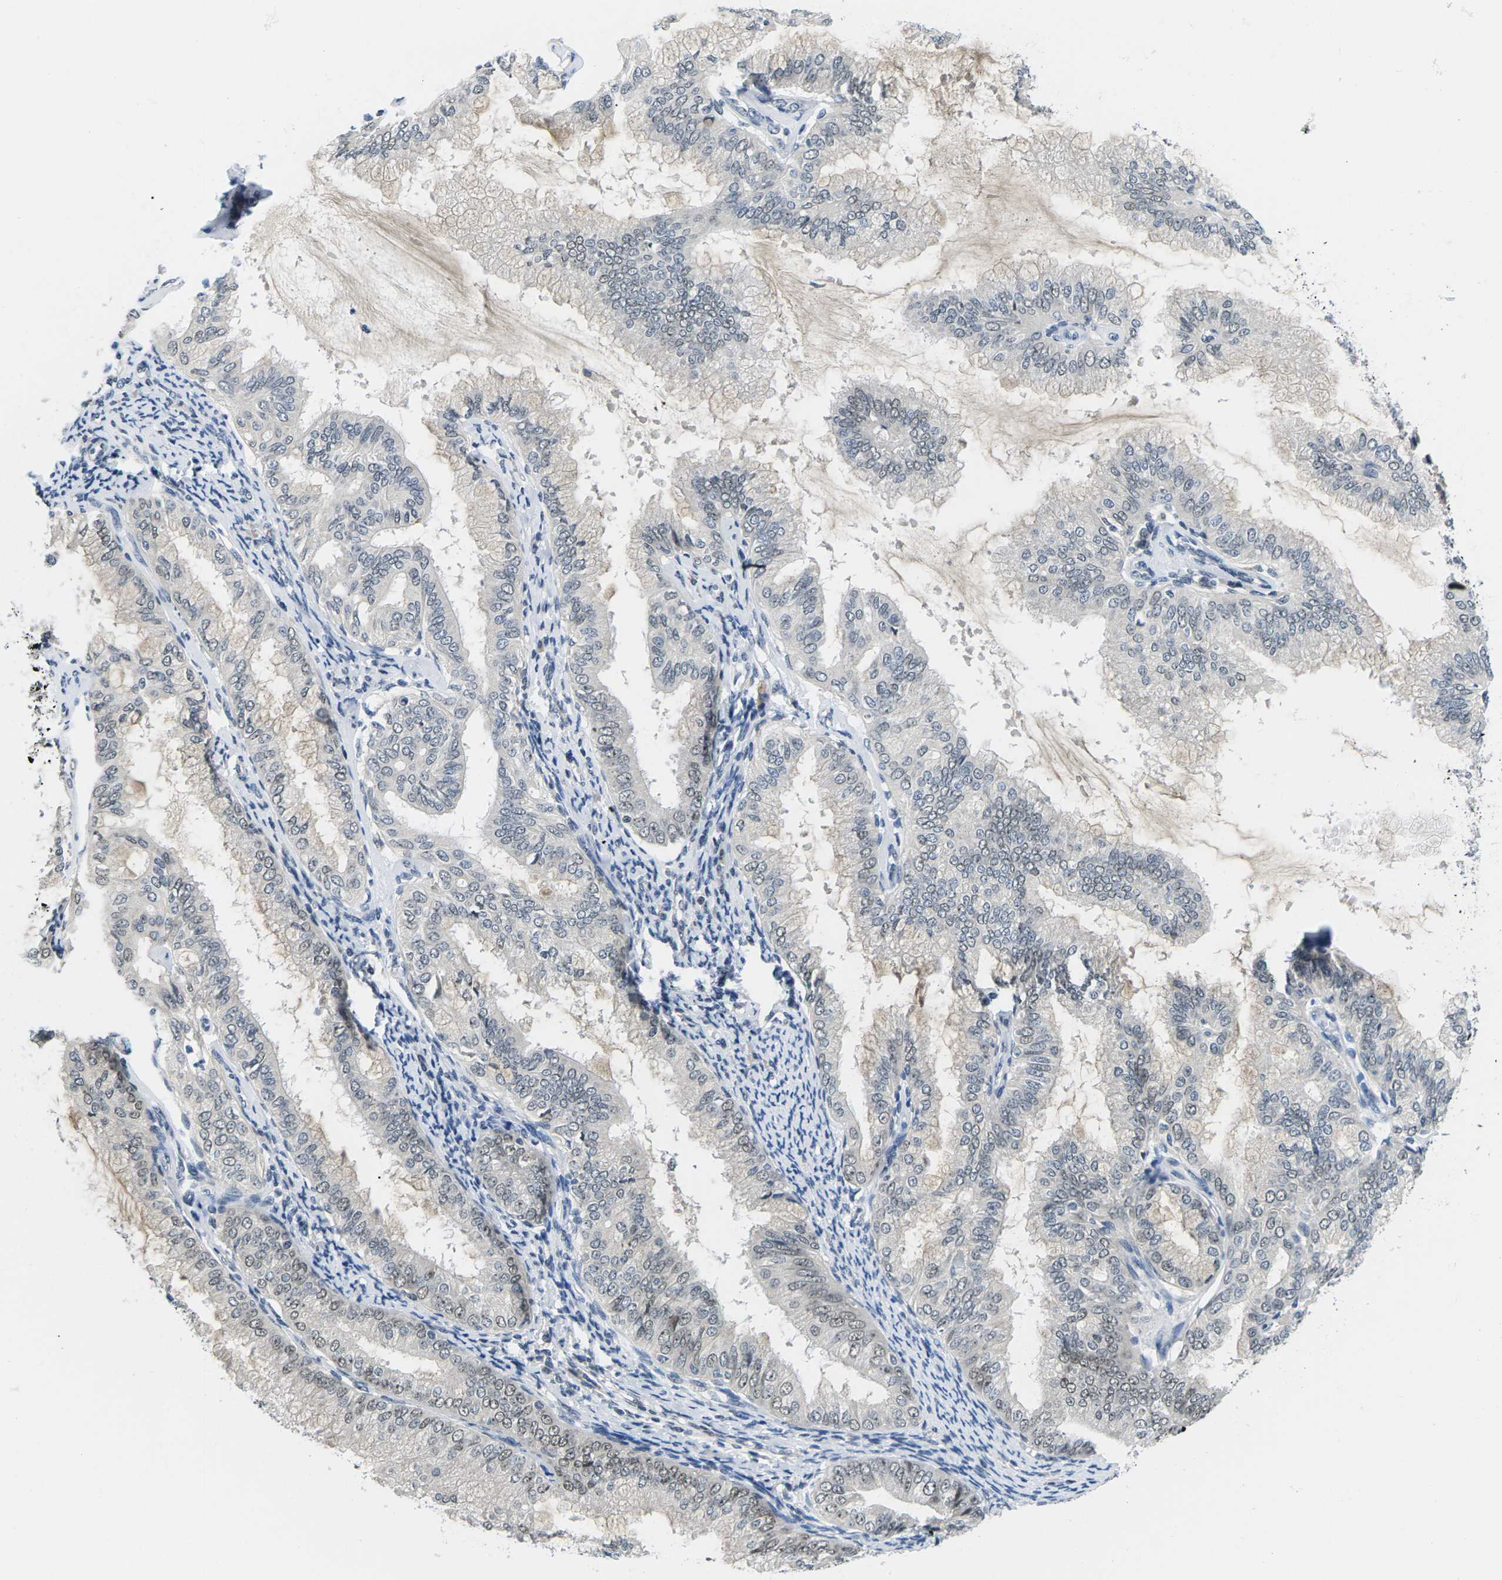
{"staining": {"intensity": "weak", "quantity": "25%-75%", "location": "nuclear"}, "tissue": "endometrial cancer", "cell_type": "Tumor cells", "image_type": "cancer", "snomed": [{"axis": "morphology", "description": "Adenocarcinoma, NOS"}, {"axis": "topography", "description": "Endometrium"}], "caption": "Brown immunohistochemical staining in human endometrial cancer reveals weak nuclear staining in approximately 25%-75% of tumor cells. (DAB (3,3'-diaminobenzidine) IHC with brightfield microscopy, high magnification).", "gene": "NSRP1", "patient": {"sex": "female", "age": 63}}